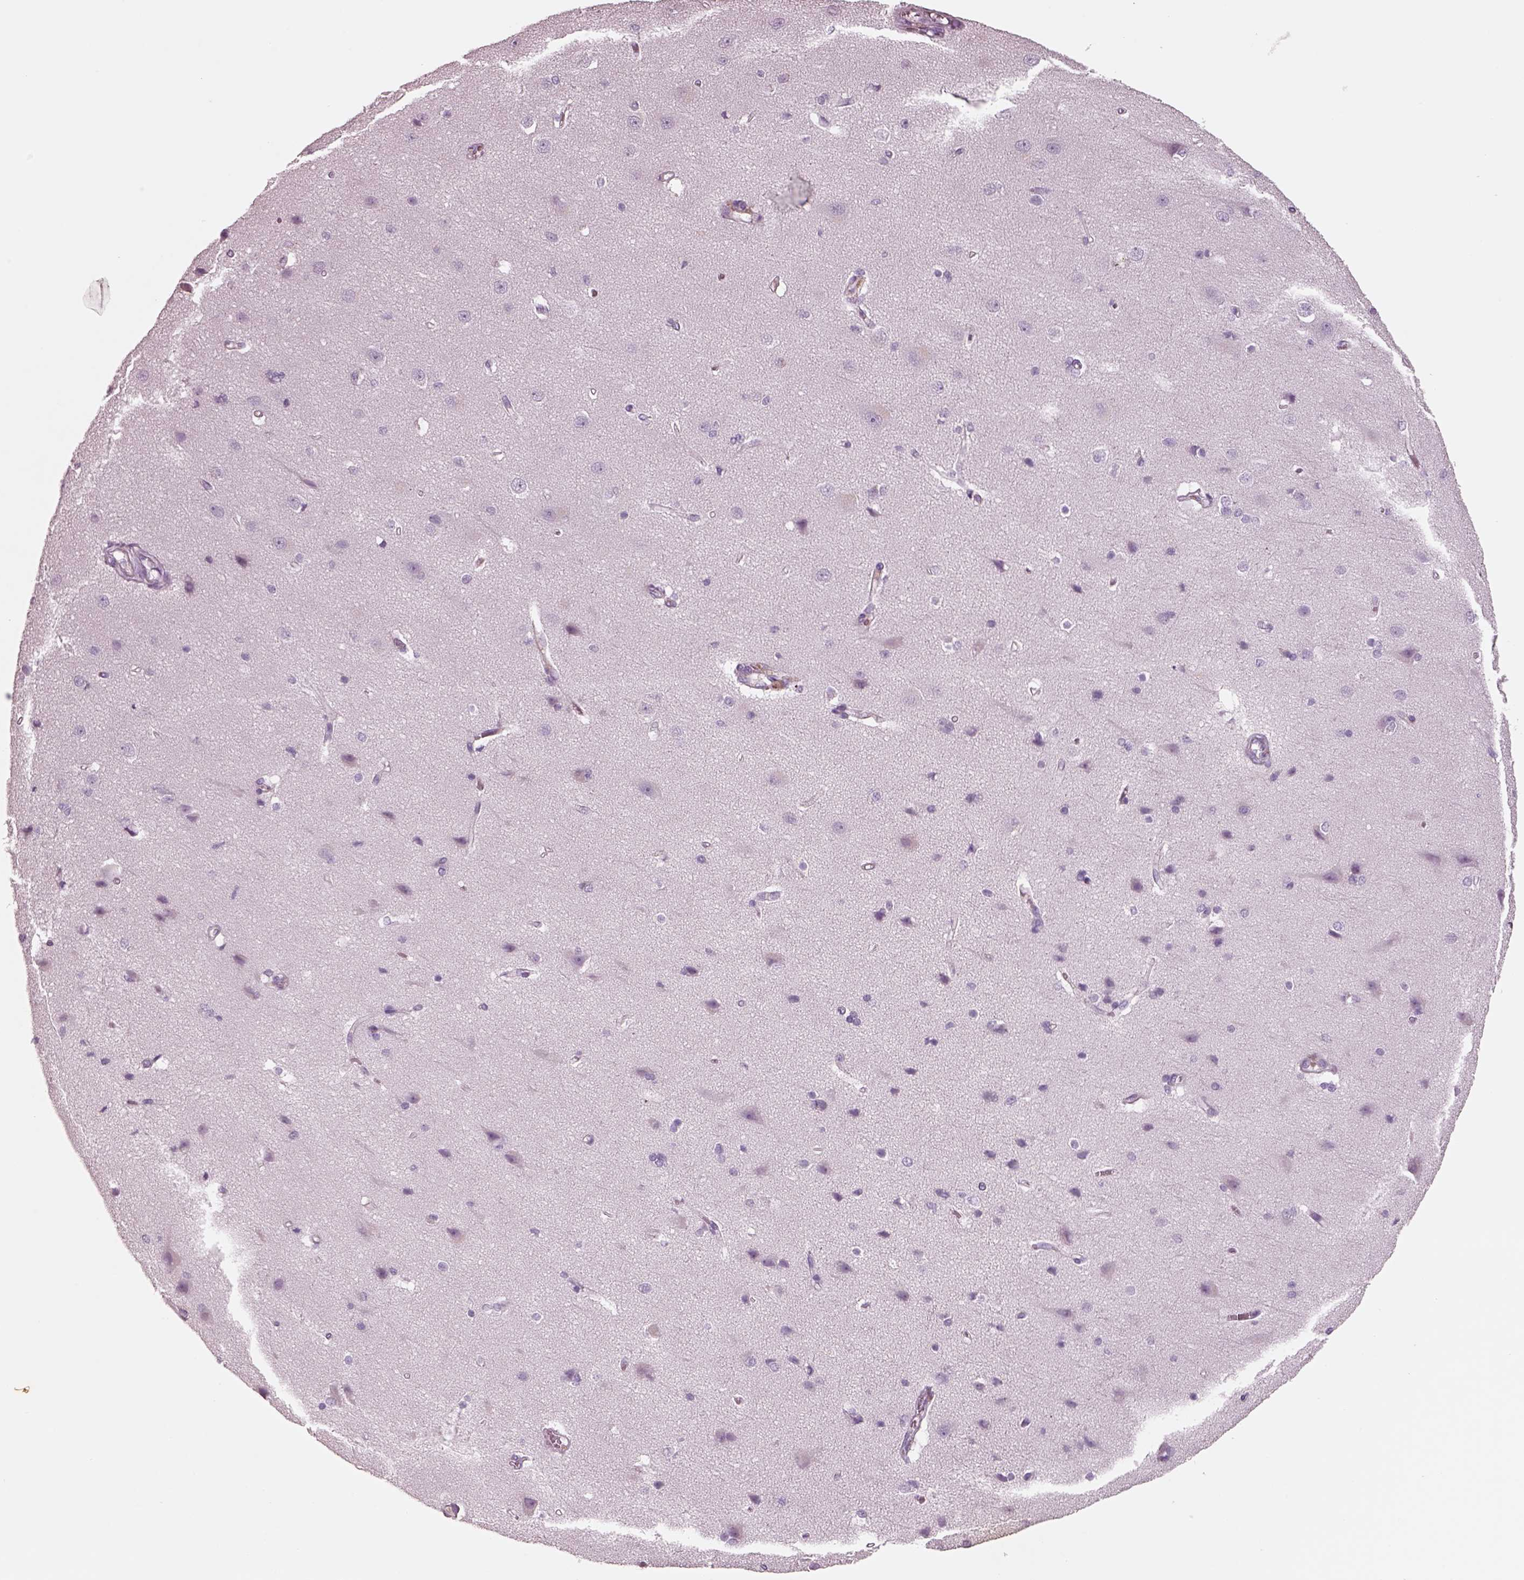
{"staining": {"intensity": "negative", "quantity": "none", "location": "none"}, "tissue": "cerebral cortex", "cell_type": "Endothelial cells", "image_type": "normal", "snomed": [{"axis": "morphology", "description": "Normal tissue, NOS"}, {"axis": "topography", "description": "Cerebral cortex"}], "caption": "The micrograph displays no staining of endothelial cells in benign cerebral cortex.", "gene": "IGLL1", "patient": {"sex": "male", "age": 37}}